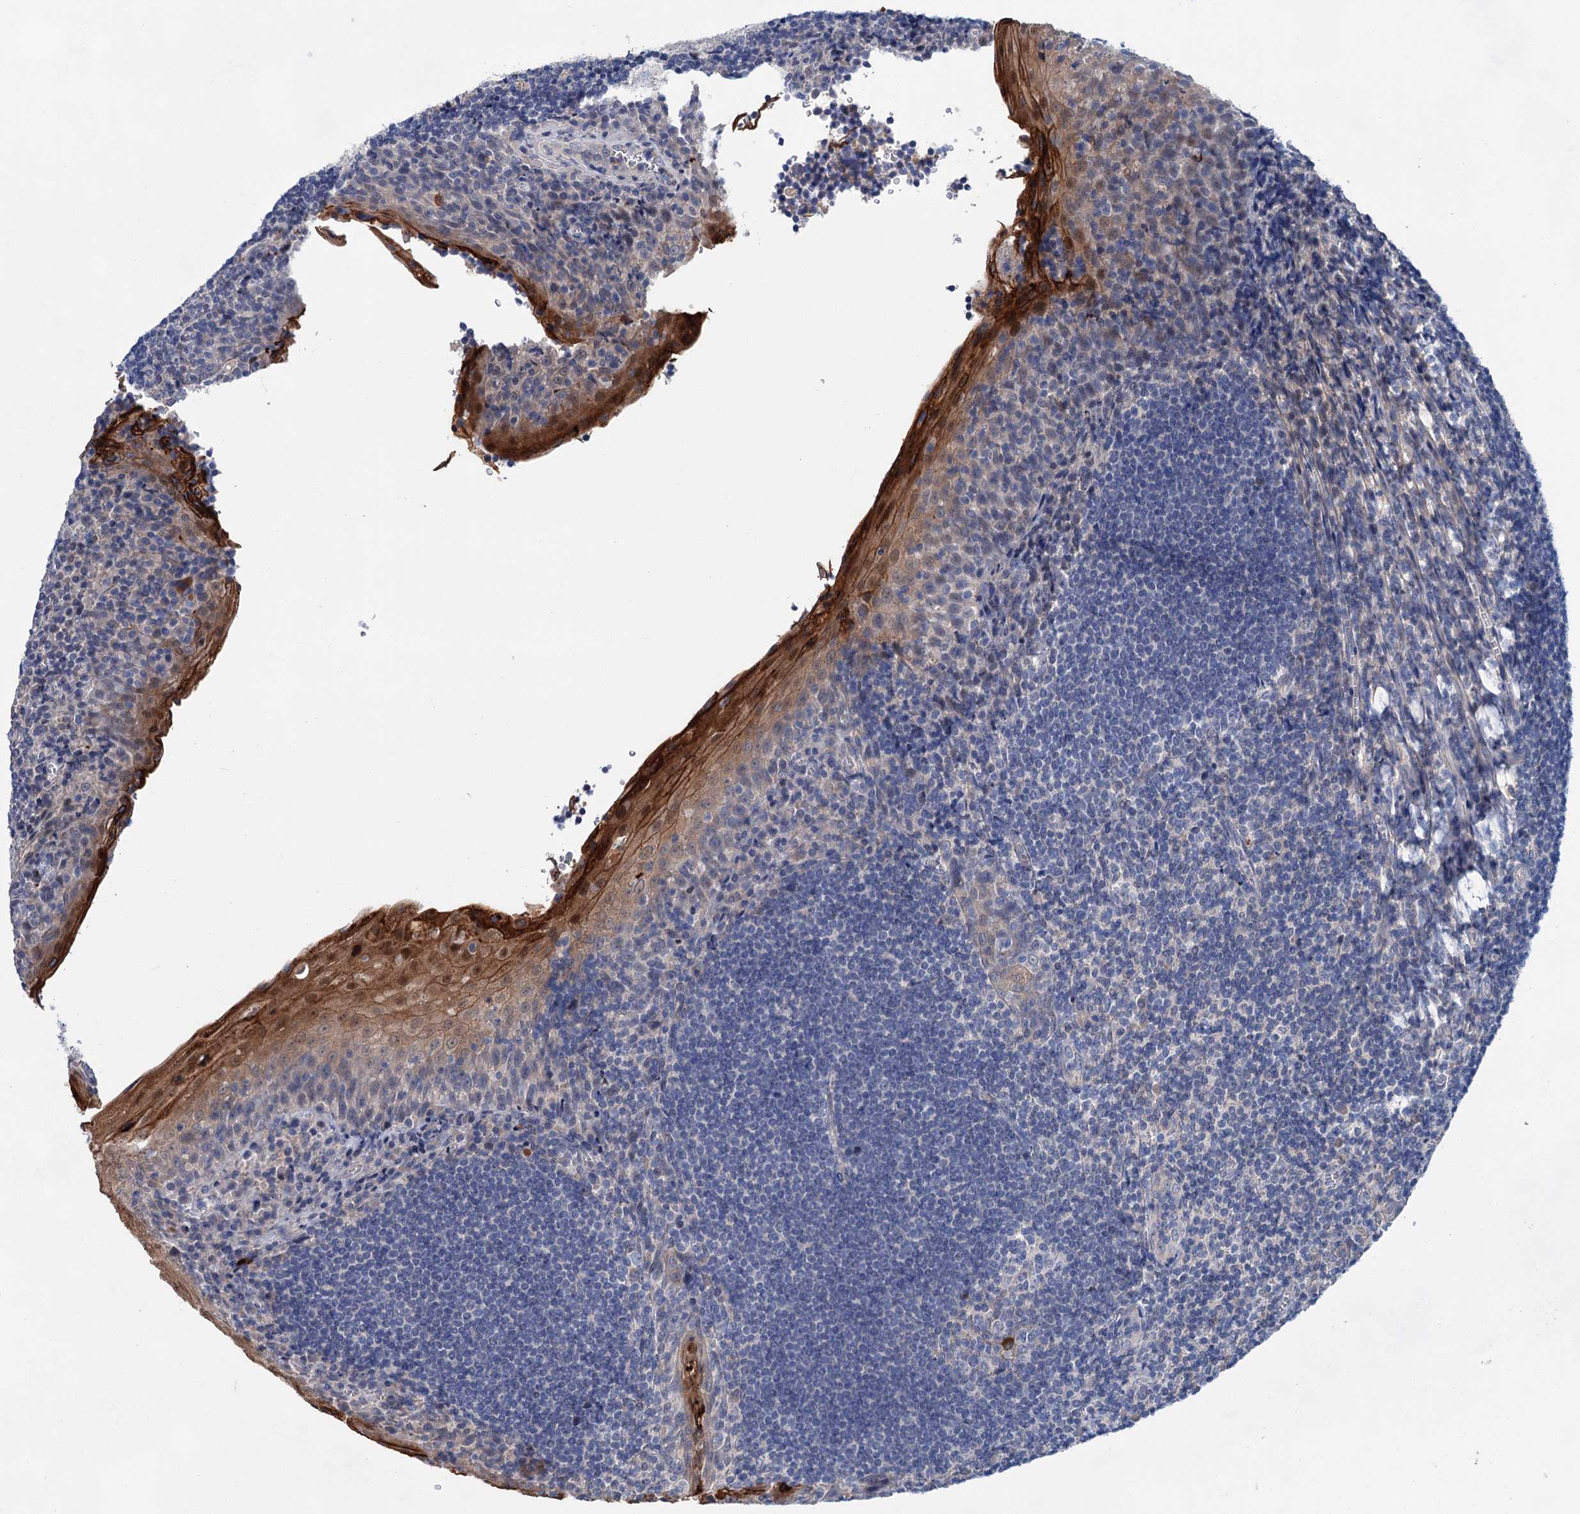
{"staining": {"intensity": "negative", "quantity": "none", "location": "none"}, "tissue": "tonsil", "cell_type": "Germinal center cells", "image_type": "normal", "snomed": [{"axis": "morphology", "description": "Normal tissue, NOS"}, {"axis": "topography", "description": "Tonsil"}], "caption": "High power microscopy image of an immunohistochemistry (IHC) histopathology image of benign tonsil, revealing no significant positivity in germinal center cells.", "gene": "MORN3", "patient": {"sex": "male", "age": 27}}